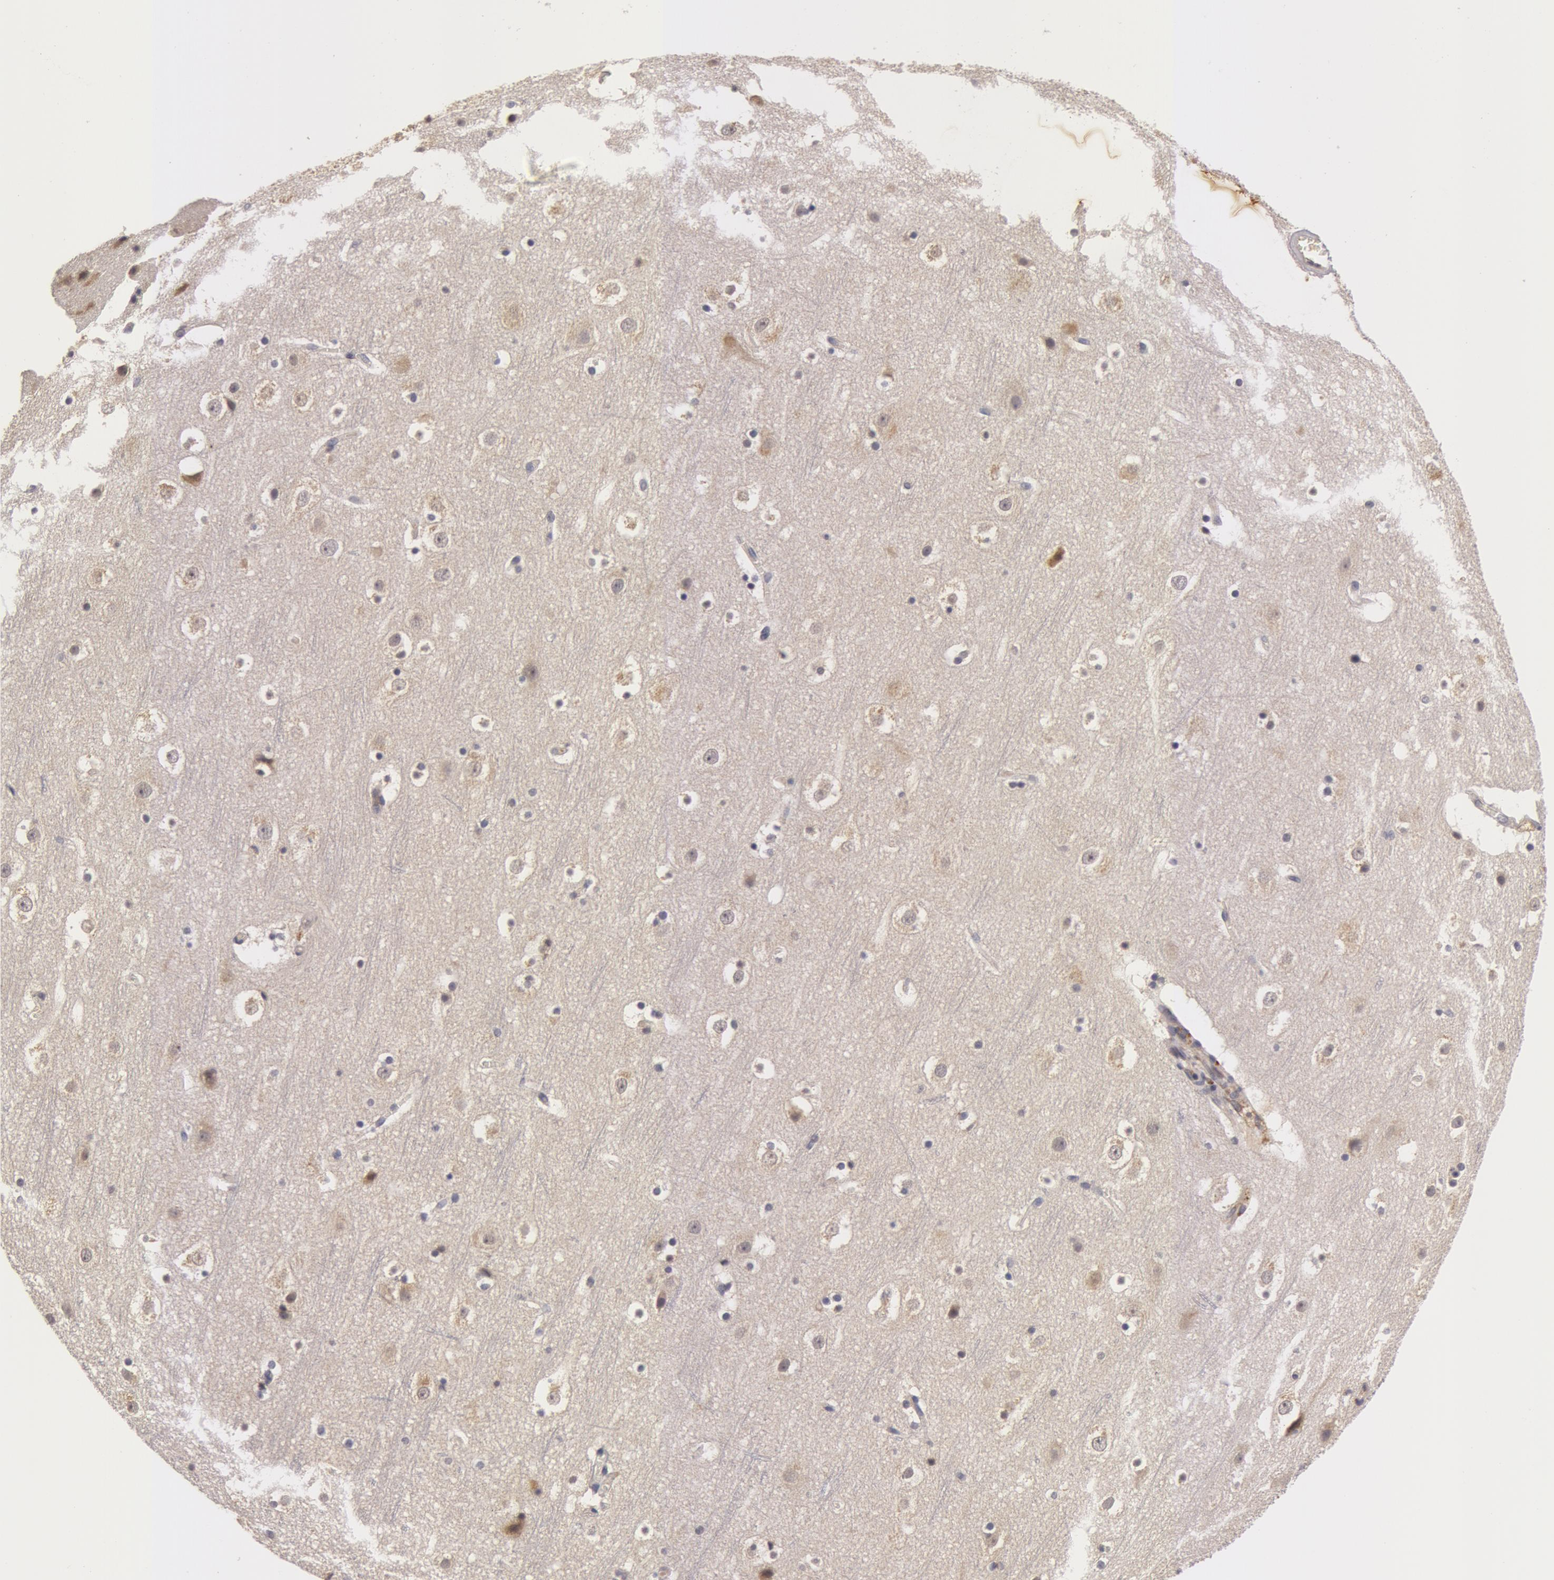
{"staining": {"intensity": "negative", "quantity": "none", "location": "none"}, "tissue": "cerebral cortex", "cell_type": "Endothelial cells", "image_type": "normal", "snomed": [{"axis": "morphology", "description": "Normal tissue, NOS"}, {"axis": "topography", "description": "Cerebral cortex"}], "caption": "Endothelial cells are negative for protein expression in benign human cerebral cortex. (DAB immunohistochemistry, high magnification).", "gene": "BCHE", "patient": {"sex": "male", "age": 45}}